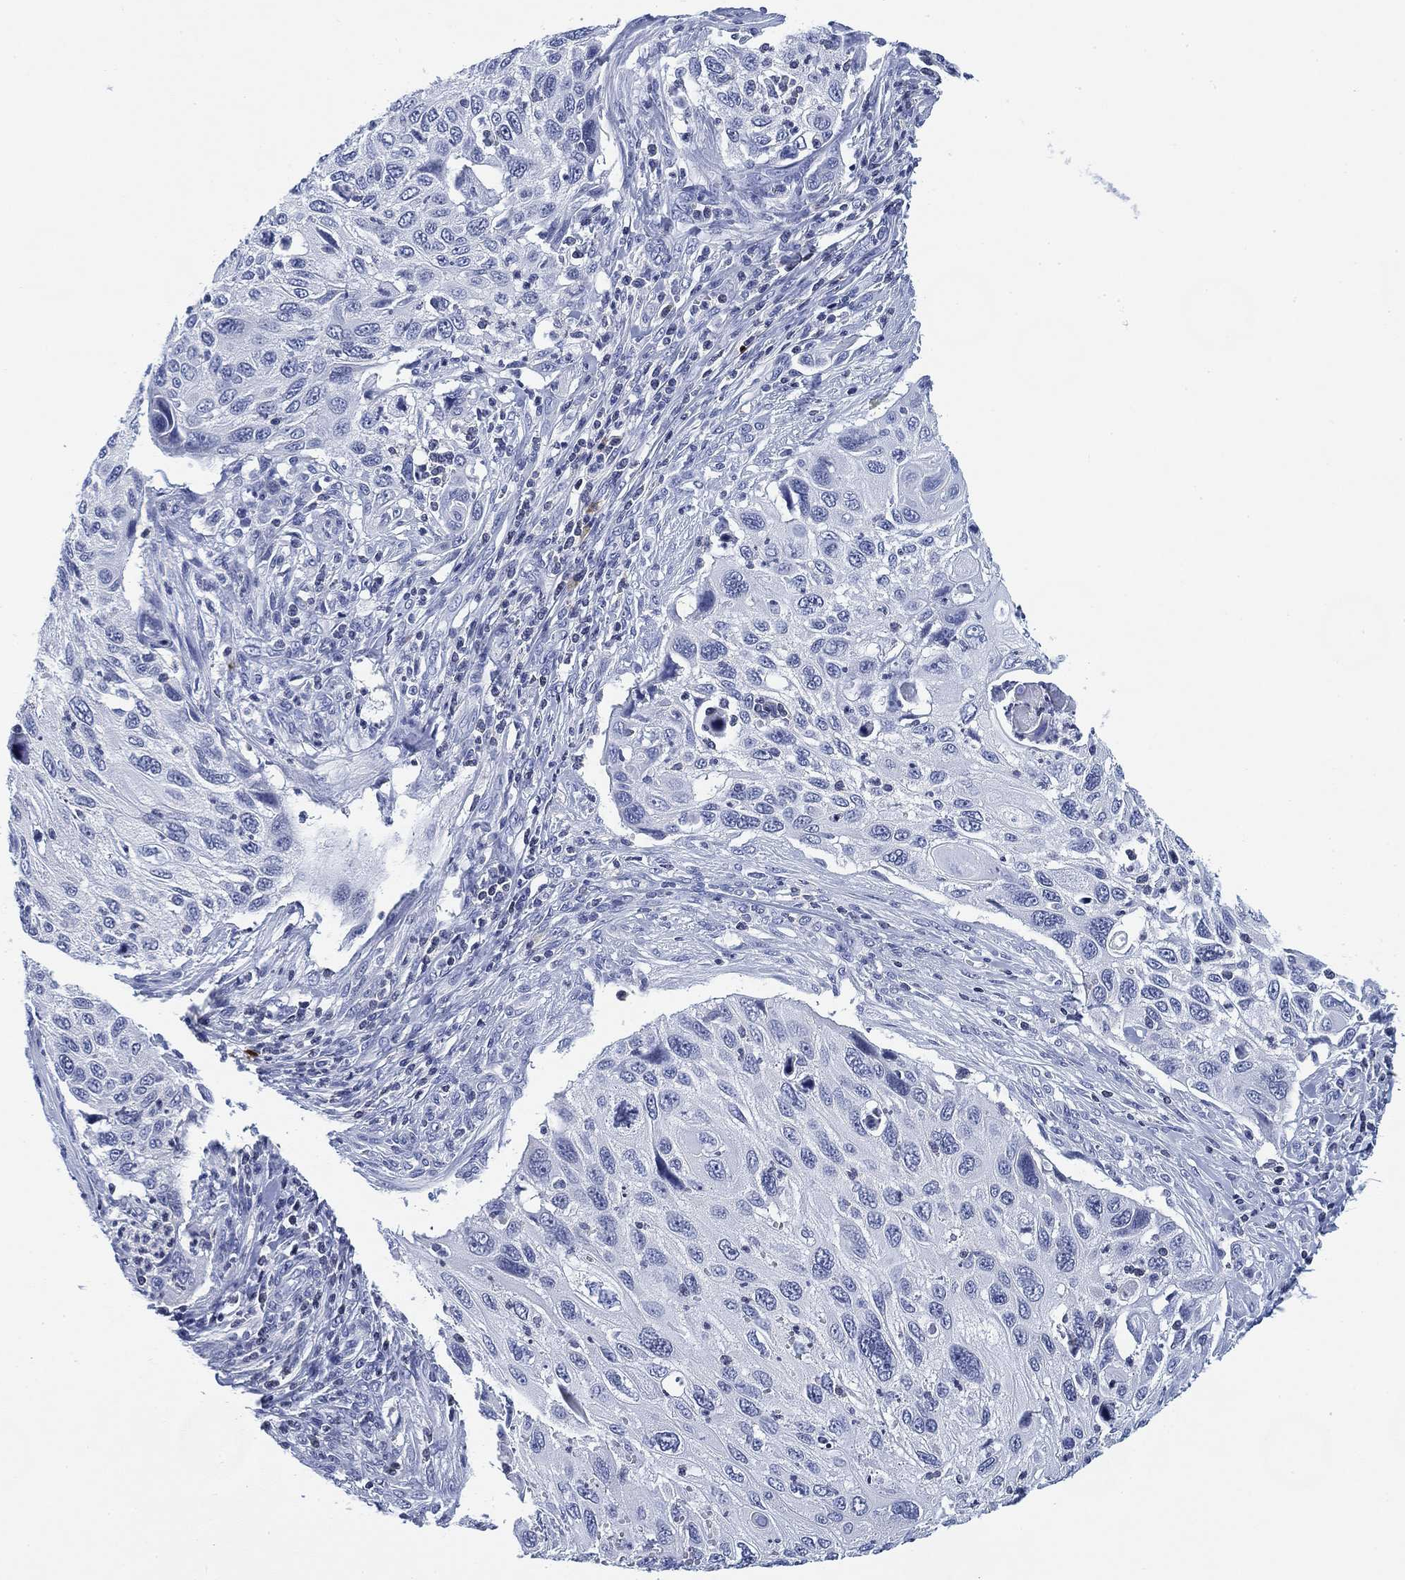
{"staining": {"intensity": "negative", "quantity": "none", "location": "none"}, "tissue": "cervical cancer", "cell_type": "Tumor cells", "image_type": "cancer", "snomed": [{"axis": "morphology", "description": "Squamous cell carcinoma, NOS"}, {"axis": "topography", "description": "Cervix"}], "caption": "This is an IHC histopathology image of human squamous cell carcinoma (cervical). There is no staining in tumor cells.", "gene": "FYB1", "patient": {"sex": "female", "age": 70}}